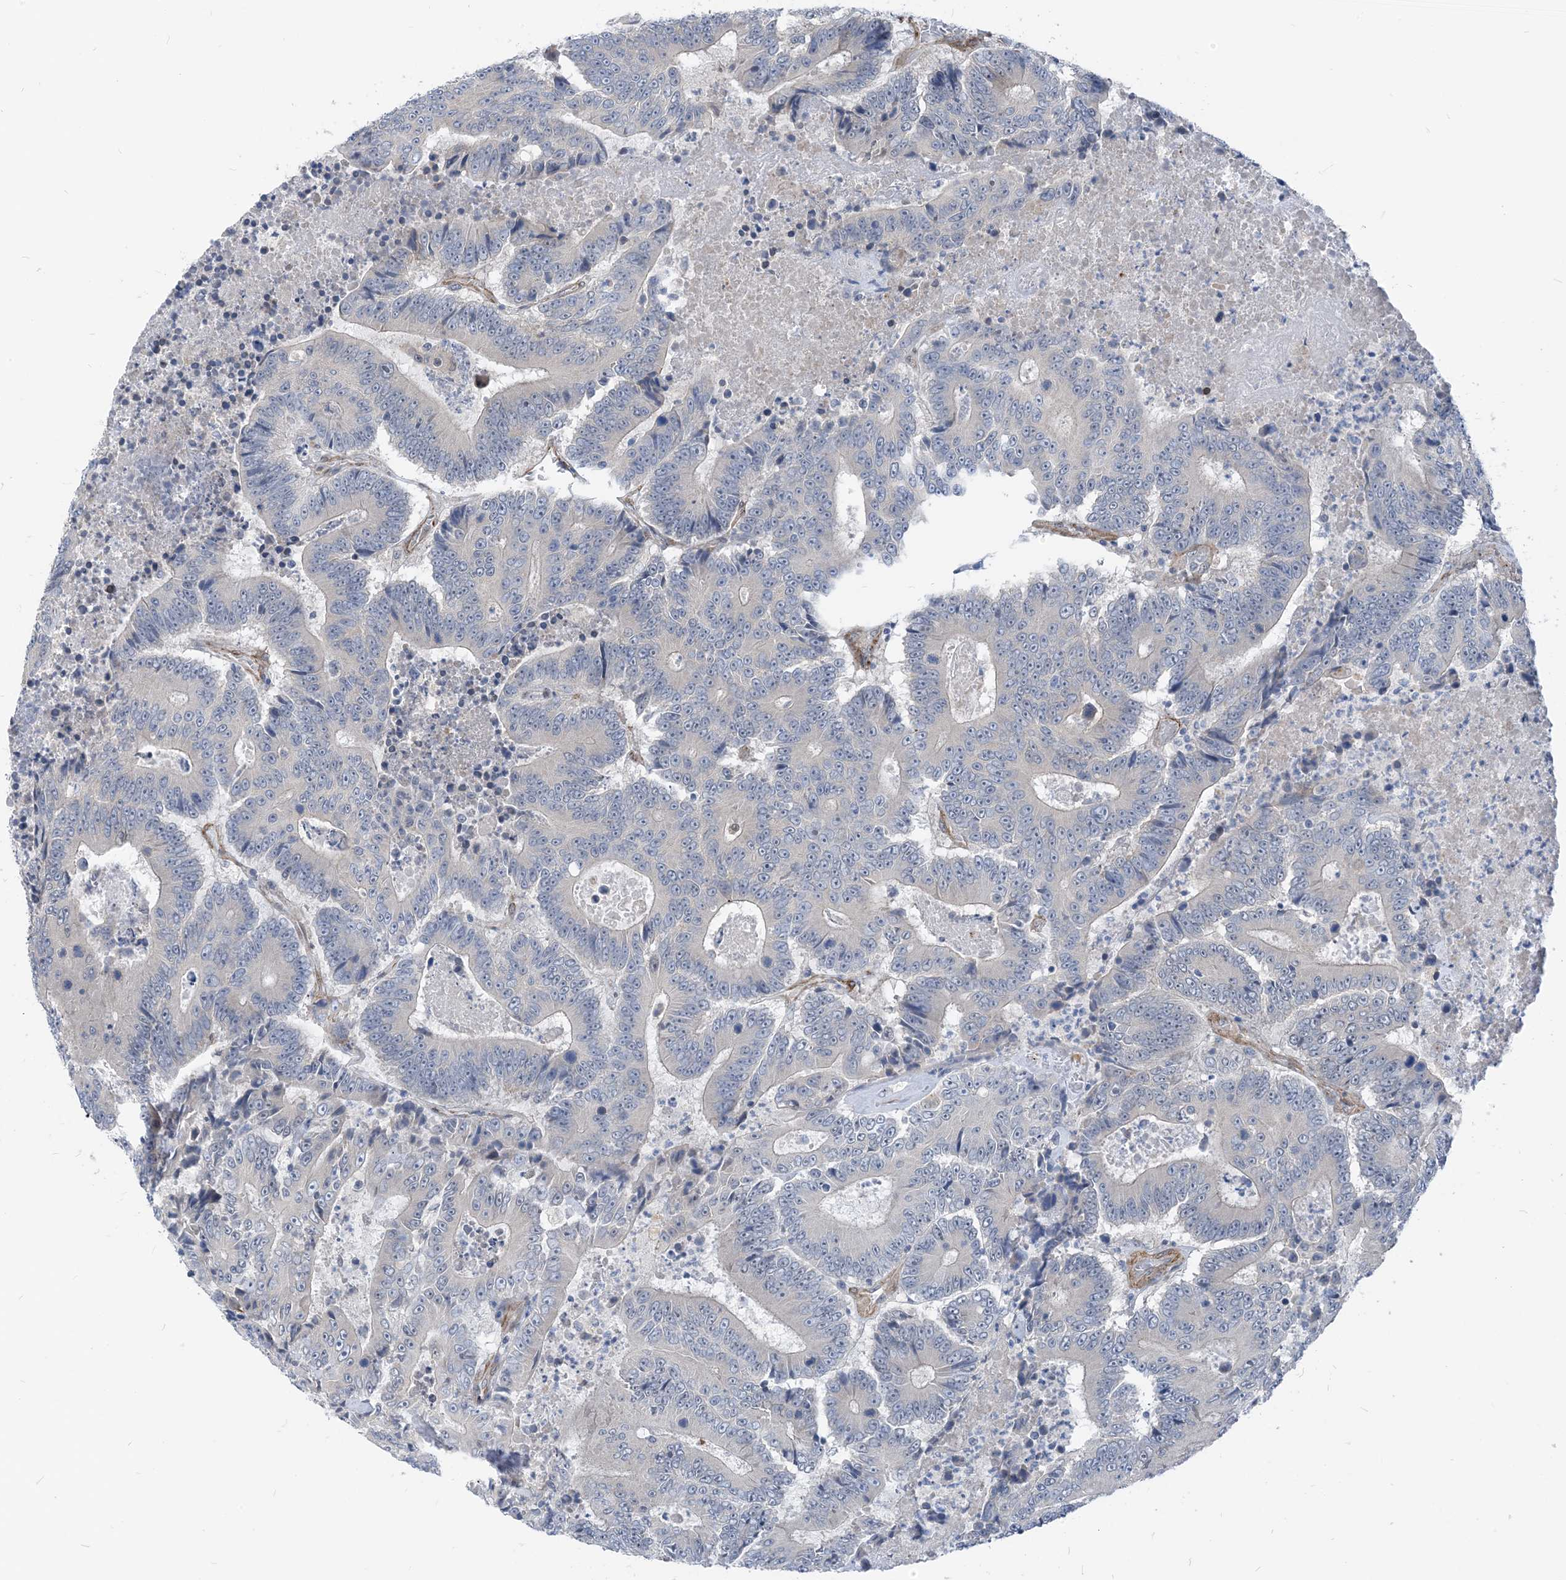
{"staining": {"intensity": "negative", "quantity": "none", "location": "none"}, "tissue": "colorectal cancer", "cell_type": "Tumor cells", "image_type": "cancer", "snomed": [{"axis": "morphology", "description": "Adenocarcinoma, NOS"}, {"axis": "topography", "description": "Colon"}], "caption": "DAB immunohistochemical staining of colorectal adenocarcinoma shows no significant positivity in tumor cells.", "gene": "PLEKHA3", "patient": {"sex": "male", "age": 83}}